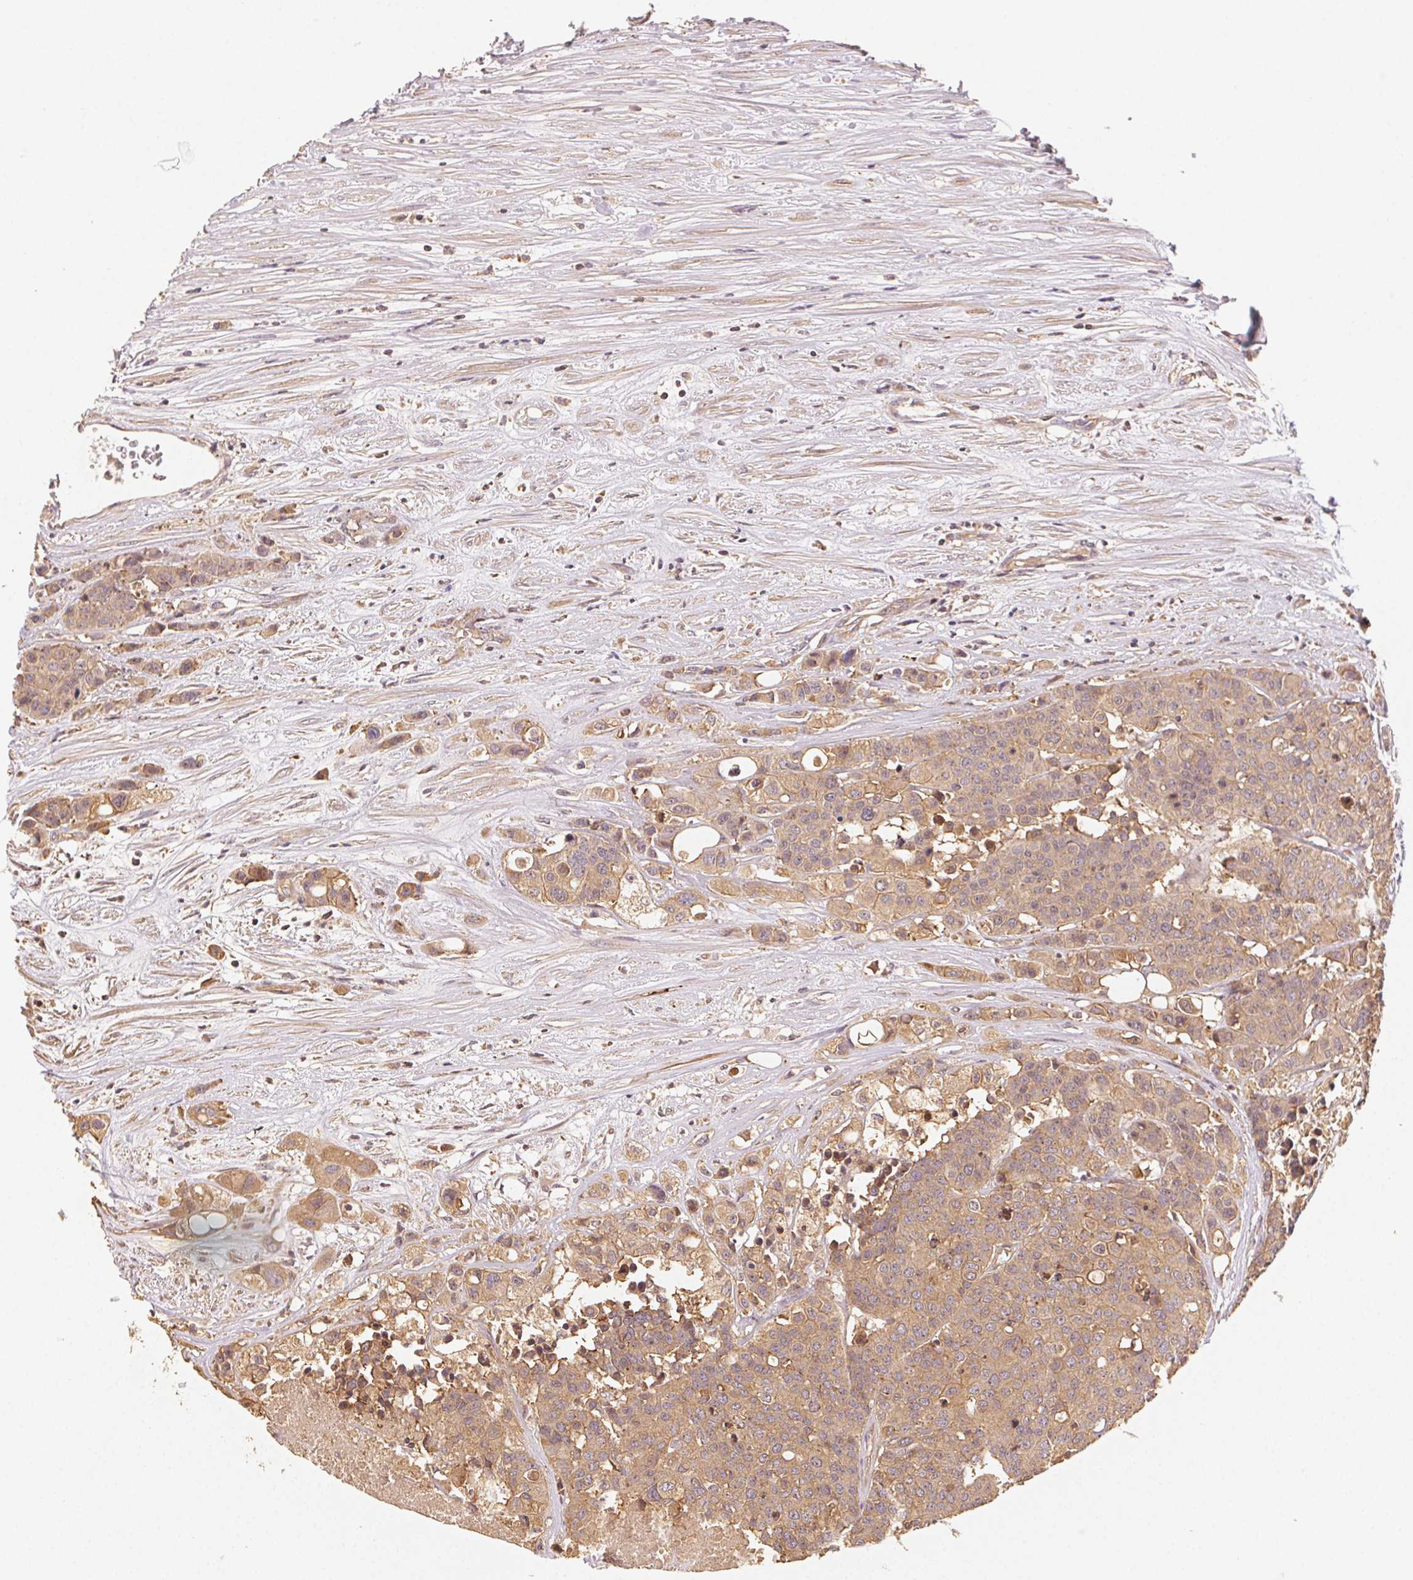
{"staining": {"intensity": "moderate", "quantity": ">75%", "location": "cytoplasmic/membranous"}, "tissue": "carcinoid", "cell_type": "Tumor cells", "image_type": "cancer", "snomed": [{"axis": "morphology", "description": "Carcinoid, malignant, NOS"}, {"axis": "topography", "description": "Colon"}], "caption": "A micrograph showing moderate cytoplasmic/membranous positivity in approximately >75% of tumor cells in carcinoid, as visualized by brown immunohistochemical staining.", "gene": "RALA", "patient": {"sex": "male", "age": 81}}